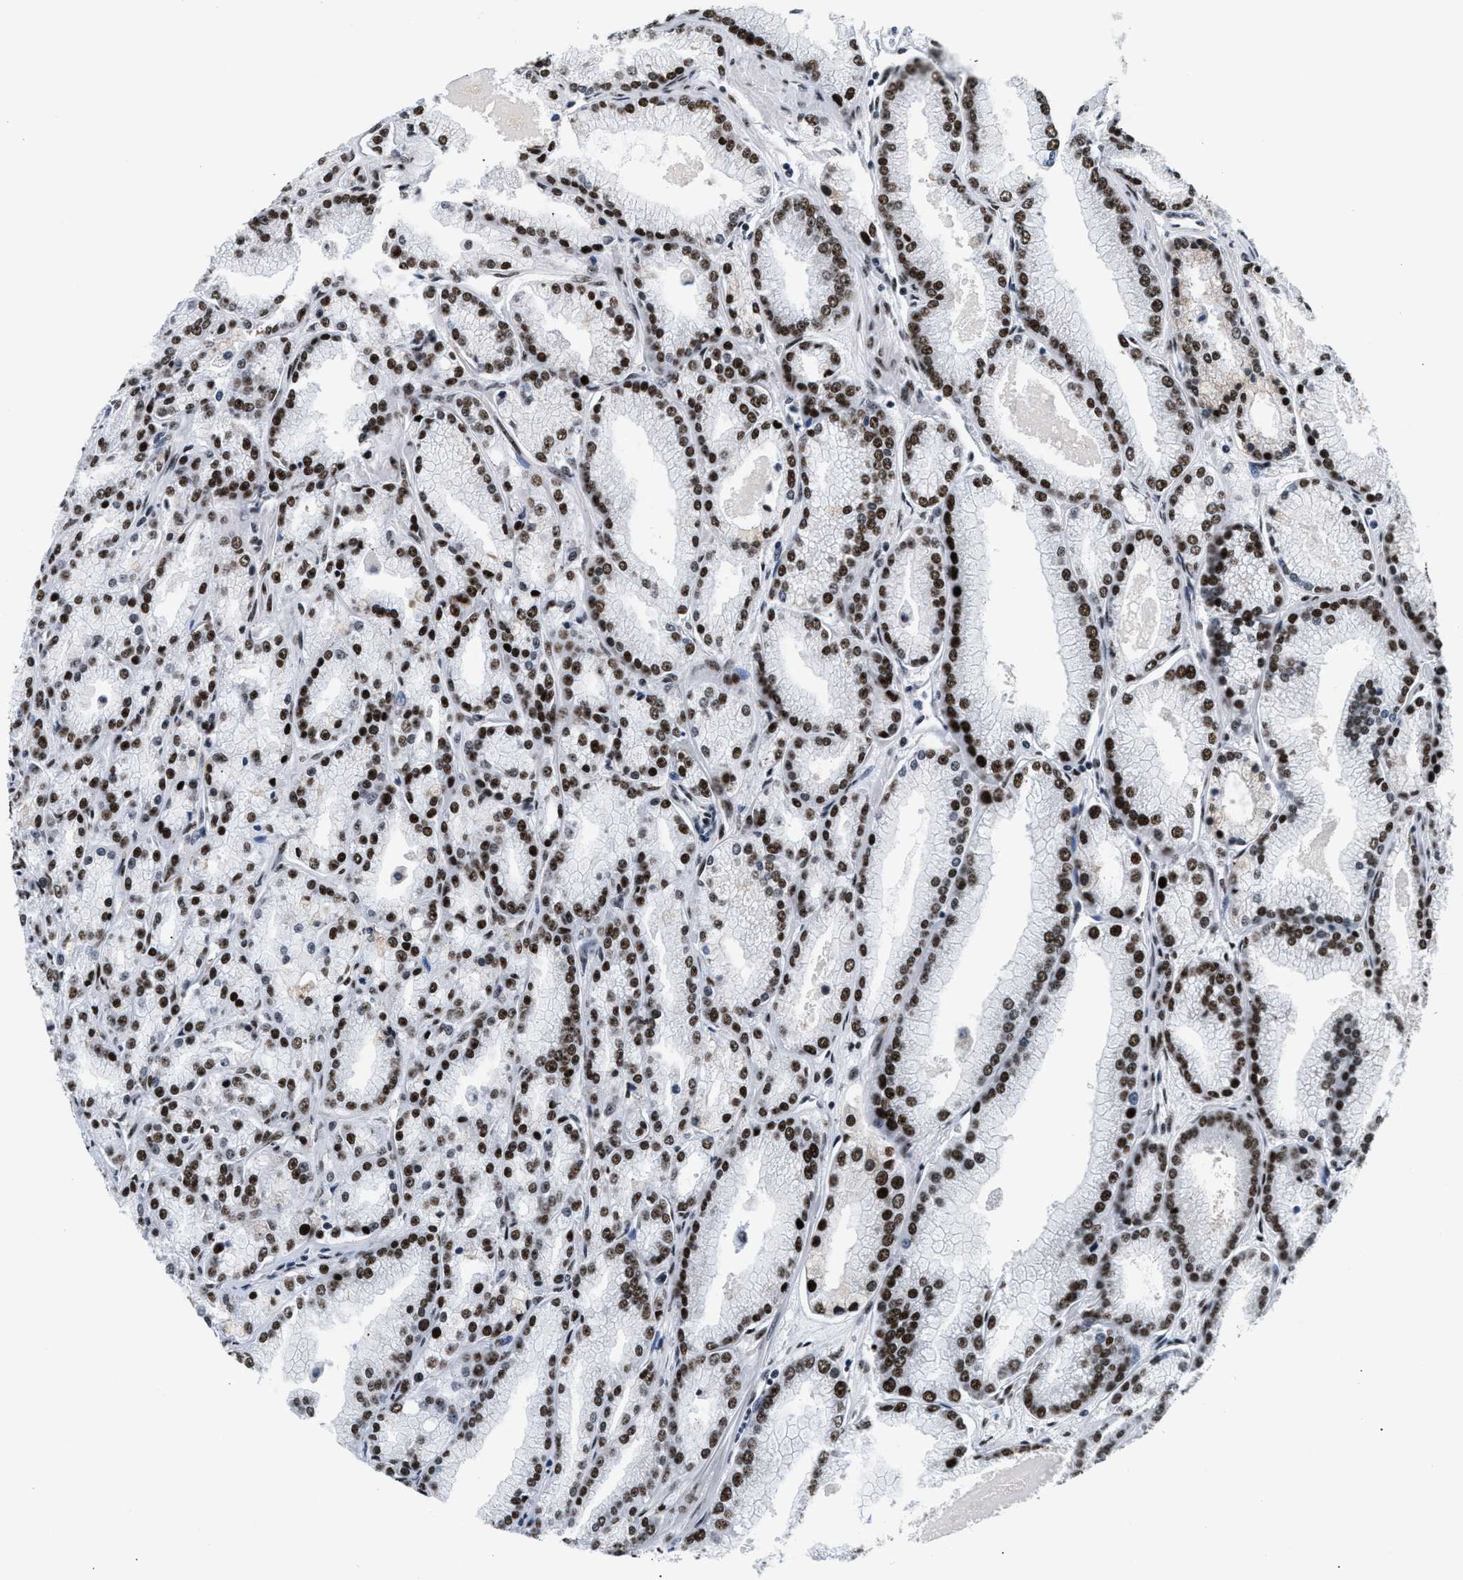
{"staining": {"intensity": "strong", "quantity": ">75%", "location": "nuclear"}, "tissue": "prostate cancer", "cell_type": "Tumor cells", "image_type": "cancer", "snomed": [{"axis": "morphology", "description": "Adenocarcinoma, High grade"}, {"axis": "topography", "description": "Prostate"}], "caption": "Tumor cells display strong nuclear staining in approximately >75% of cells in prostate cancer. (brown staining indicates protein expression, while blue staining denotes nuclei).", "gene": "RAD50", "patient": {"sex": "male", "age": 61}}